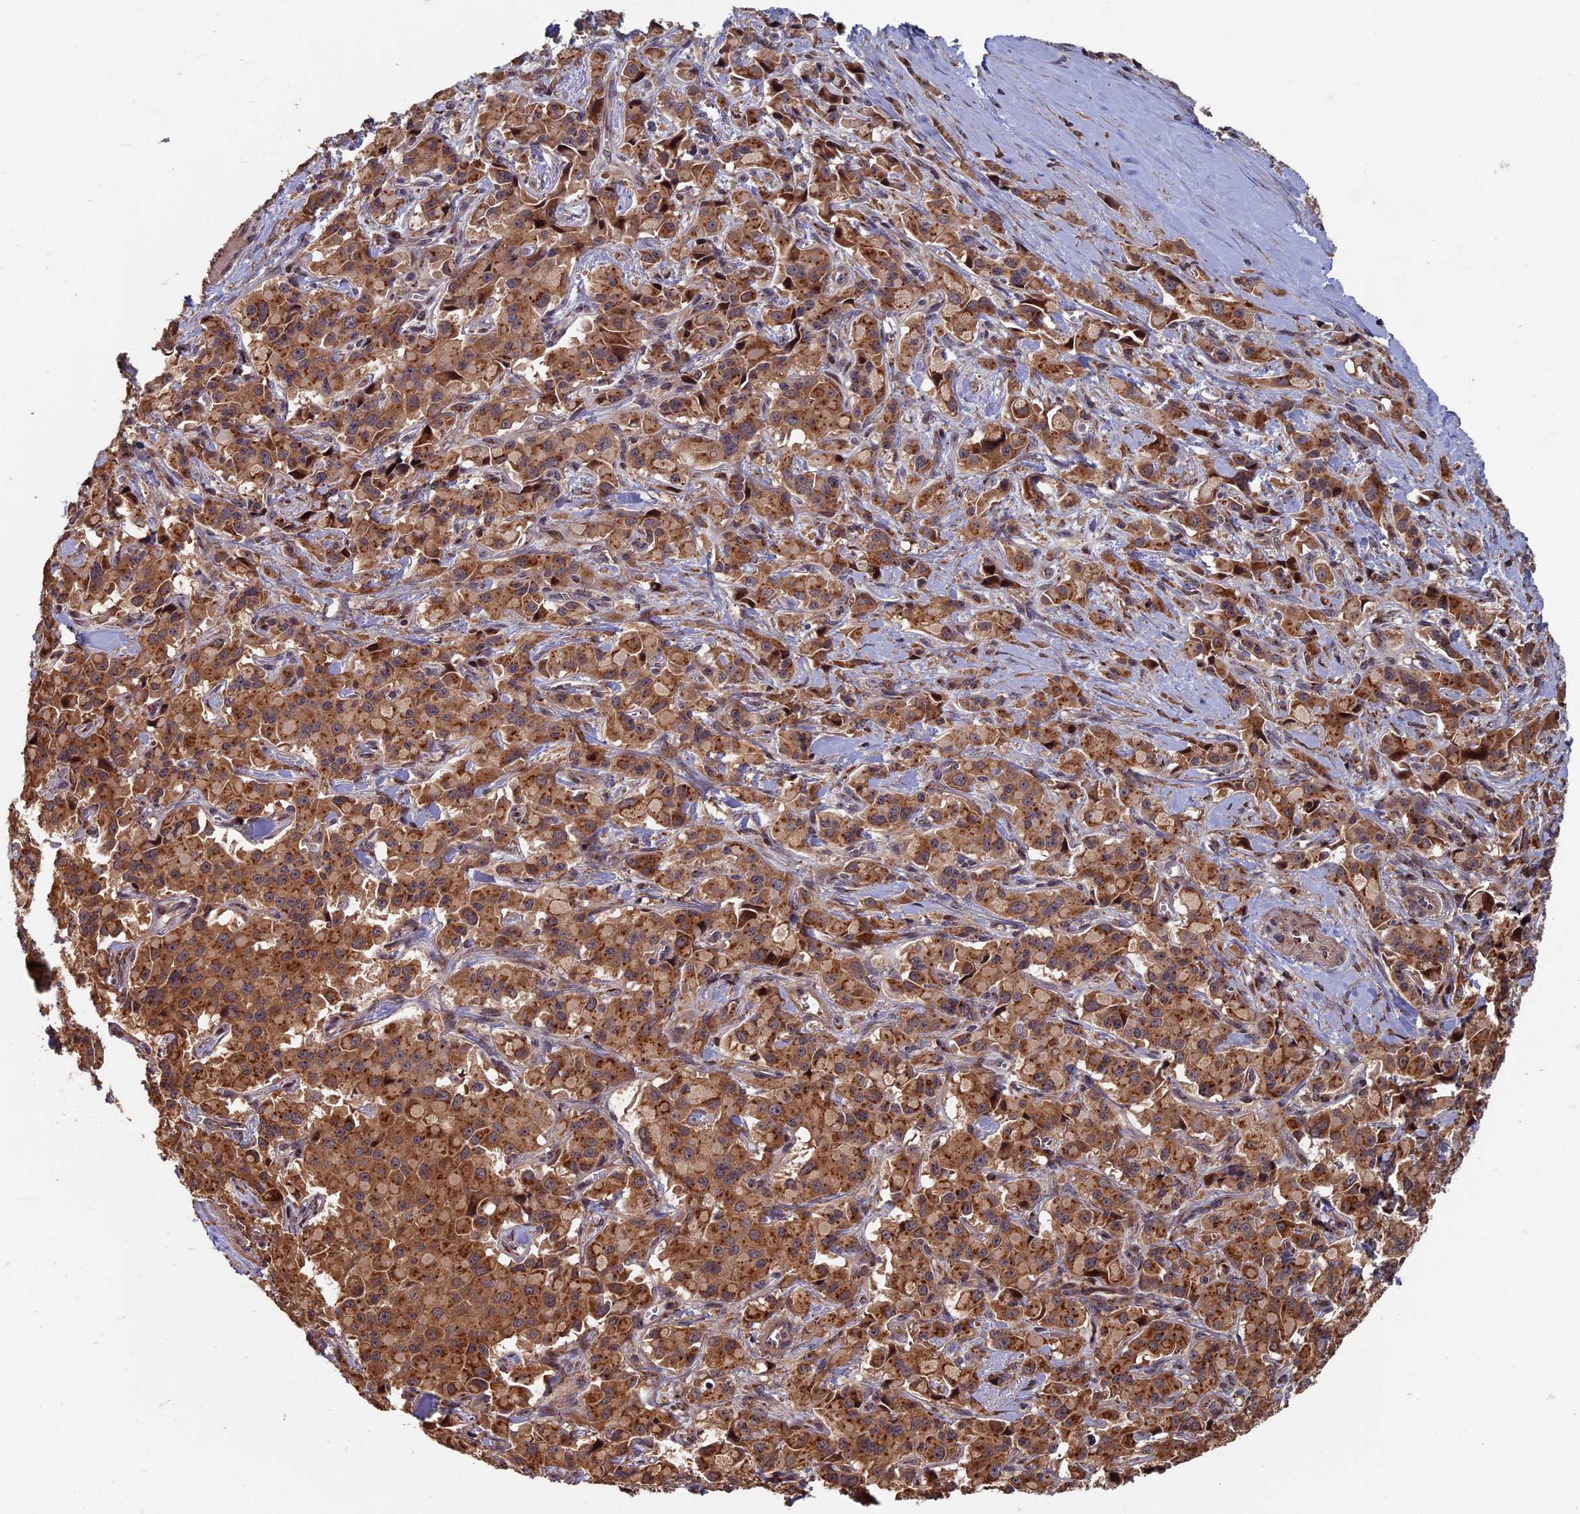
{"staining": {"intensity": "moderate", "quantity": ">75%", "location": "cytoplasmic/membranous"}, "tissue": "pancreatic cancer", "cell_type": "Tumor cells", "image_type": "cancer", "snomed": [{"axis": "morphology", "description": "Adenocarcinoma, NOS"}, {"axis": "topography", "description": "Pancreas"}], "caption": "The immunohistochemical stain shows moderate cytoplasmic/membranous positivity in tumor cells of pancreatic cancer tissue. The protein of interest is stained brown, and the nuclei are stained in blue (DAB (3,3'-diaminobenzidine) IHC with brightfield microscopy, high magnification).", "gene": "RASGRF1", "patient": {"sex": "male", "age": 65}}